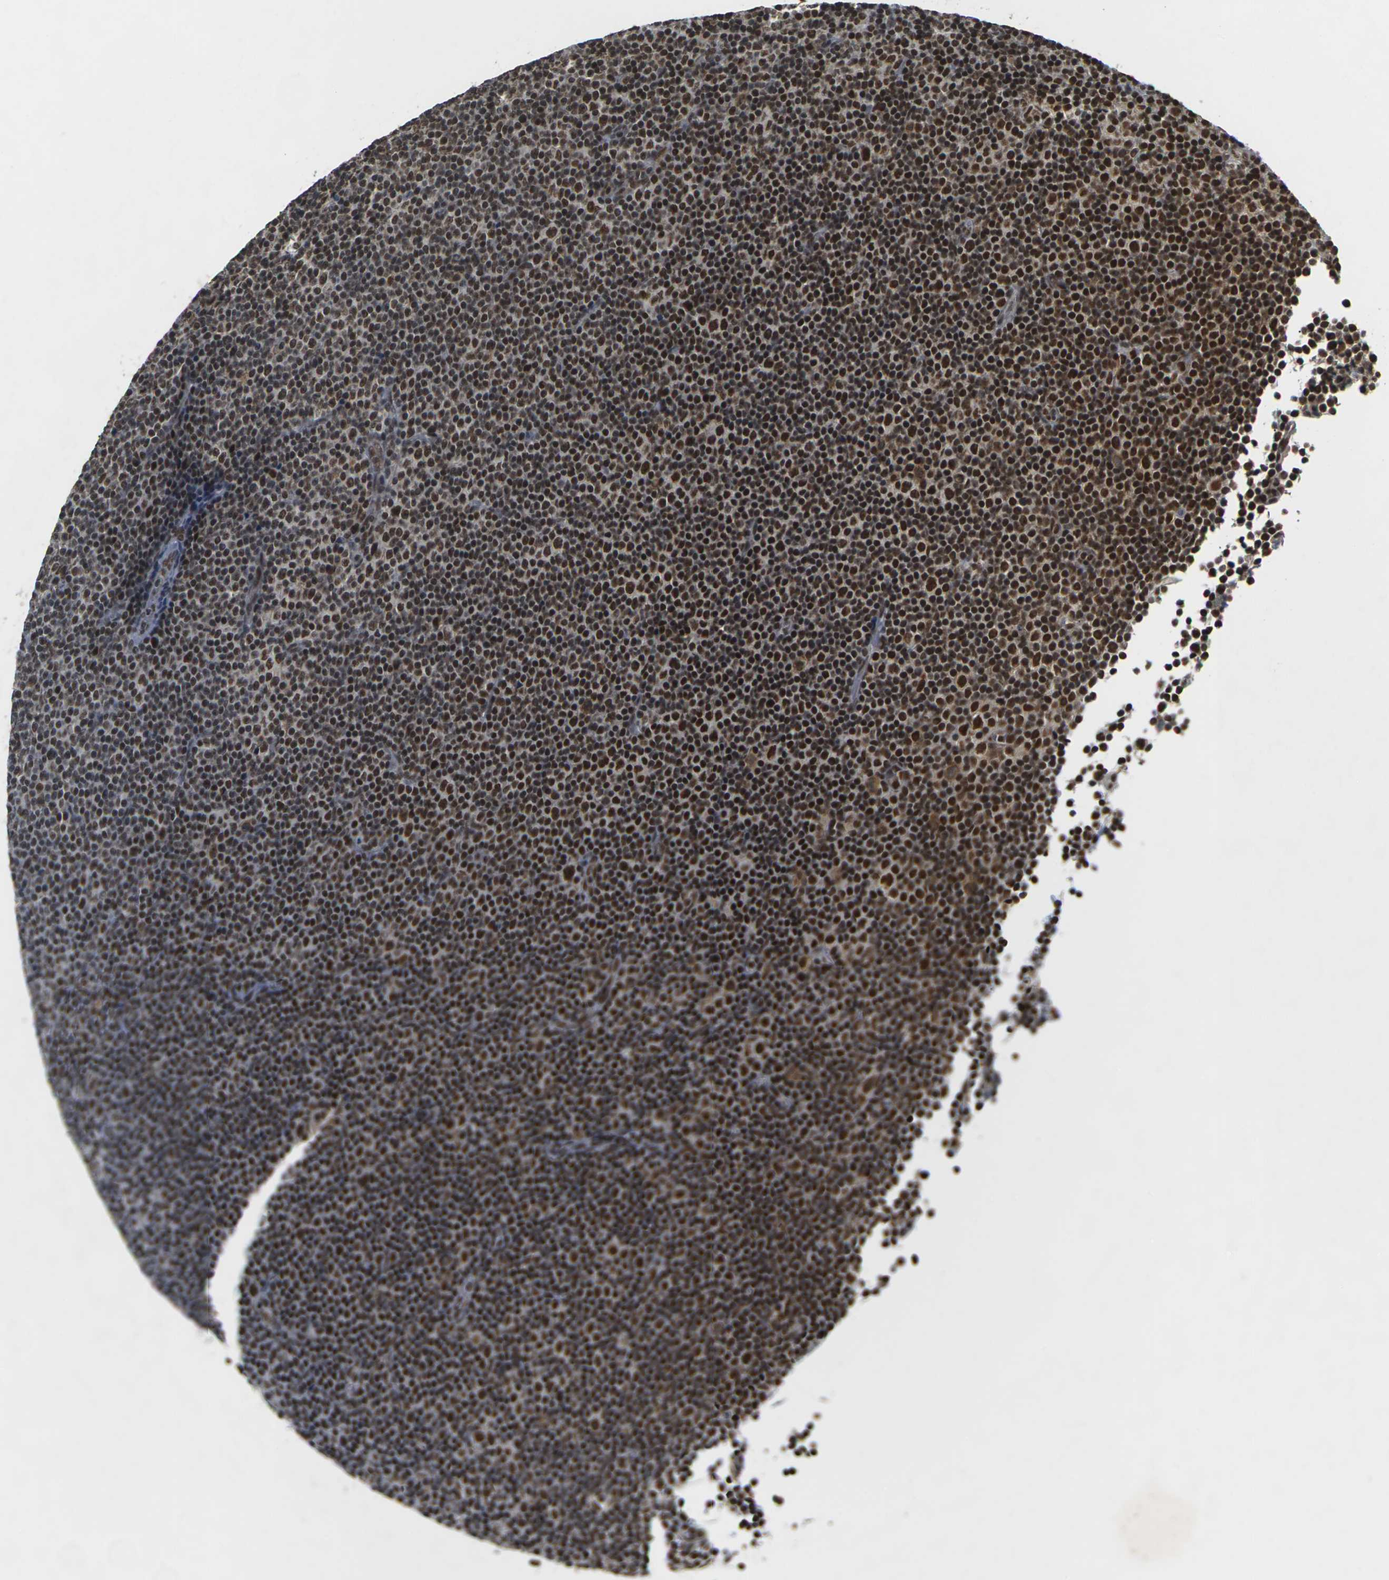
{"staining": {"intensity": "strong", "quantity": ">75%", "location": "nuclear"}, "tissue": "lymphoma", "cell_type": "Tumor cells", "image_type": "cancer", "snomed": [{"axis": "morphology", "description": "Malignant lymphoma, non-Hodgkin's type, Low grade"}, {"axis": "topography", "description": "Lymph node"}], "caption": "Protein staining of low-grade malignant lymphoma, non-Hodgkin's type tissue demonstrates strong nuclear staining in about >75% of tumor cells.", "gene": "NELFA", "patient": {"sex": "female", "age": 67}}